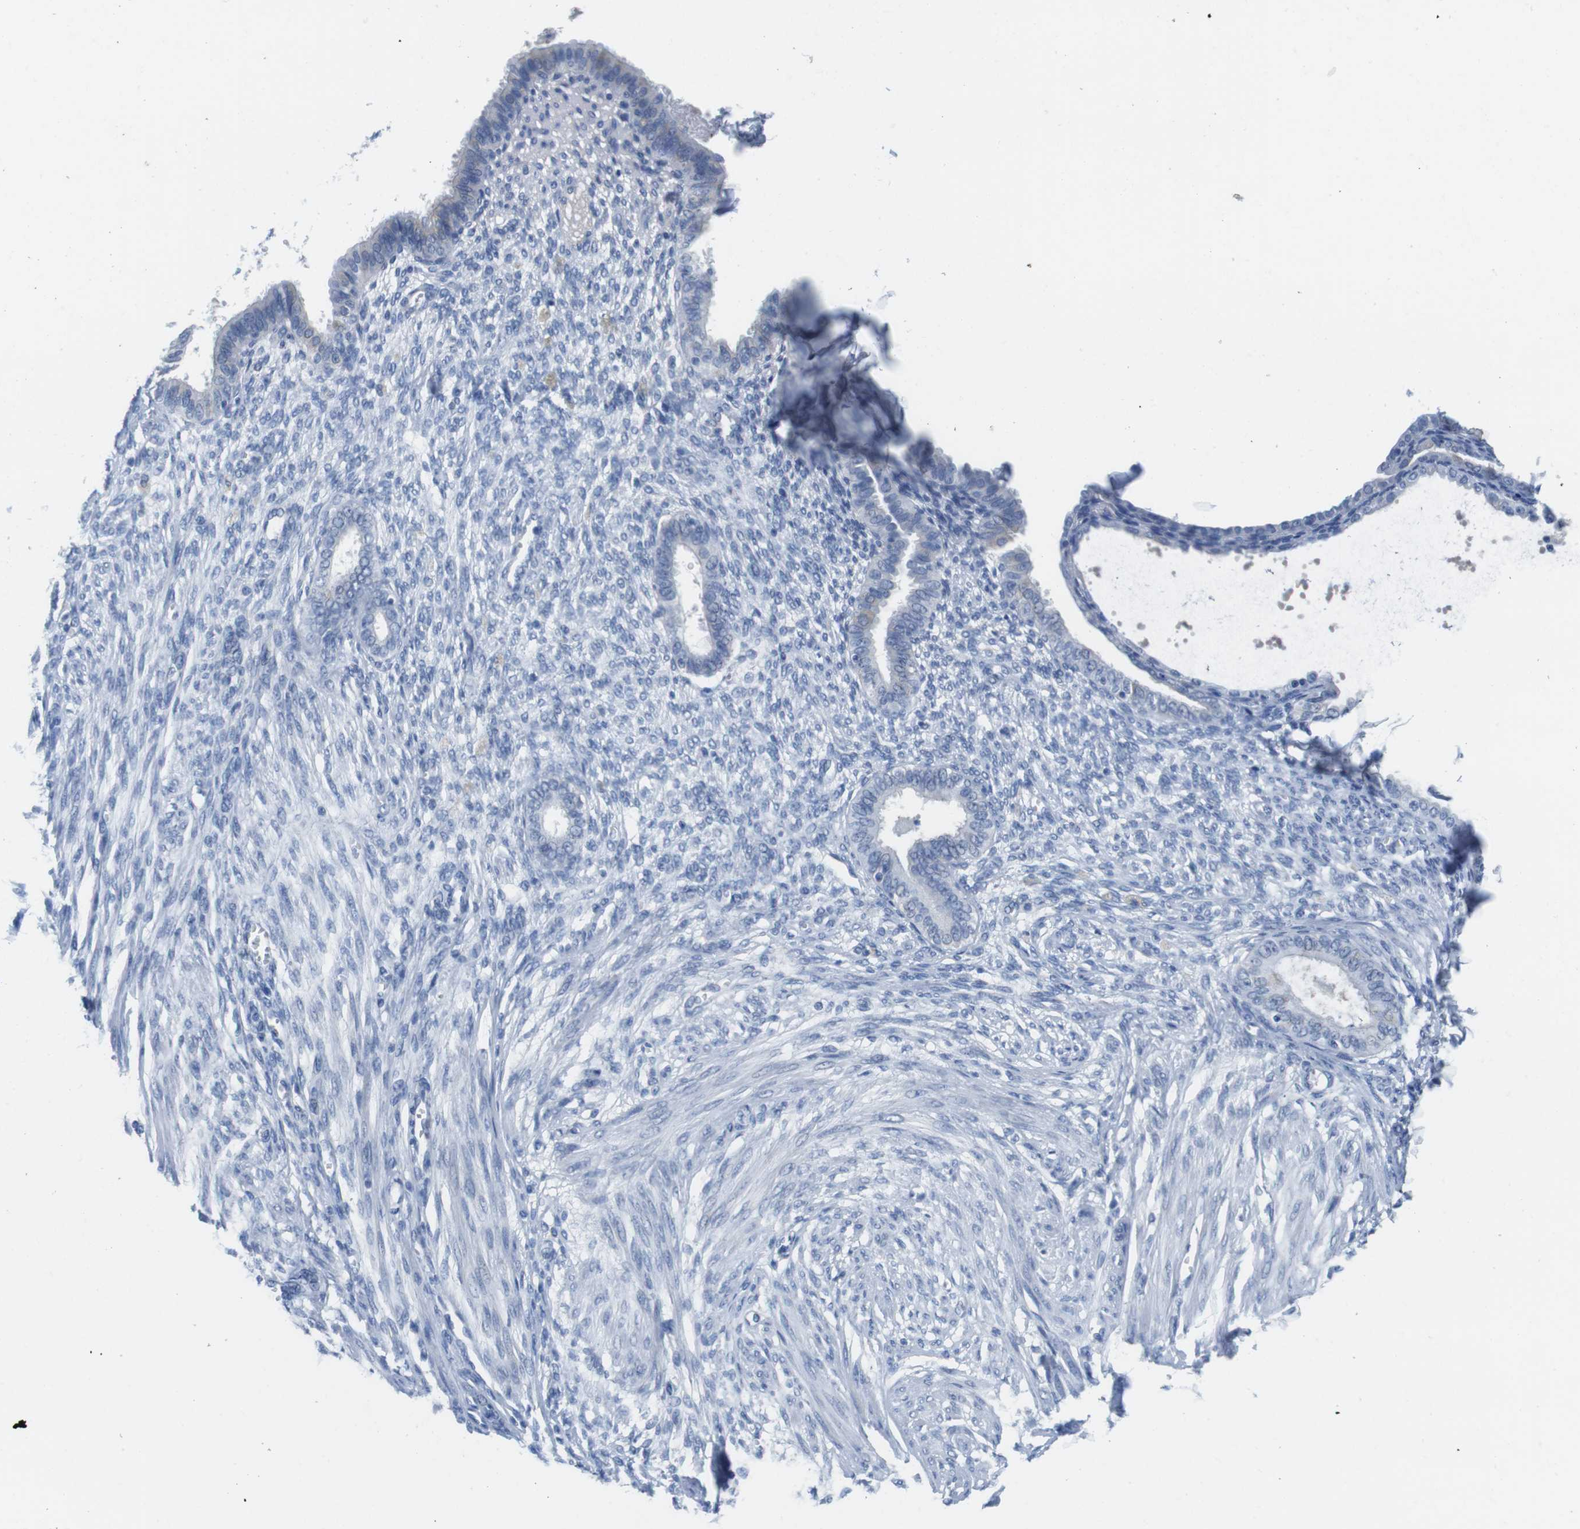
{"staining": {"intensity": "negative", "quantity": "none", "location": "none"}, "tissue": "endometrium", "cell_type": "Cells in endometrial stroma", "image_type": "normal", "snomed": [{"axis": "morphology", "description": "Normal tissue, NOS"}, {"axis": "topography", "description": "Endometrium"}], "caption": "Immunohistochemical staining of unremarkable endometrium exhibits no significant staining in cells in endometrial stroma.", "gene": "MAP6", "patient": {"sex": "female", "age": 72}}